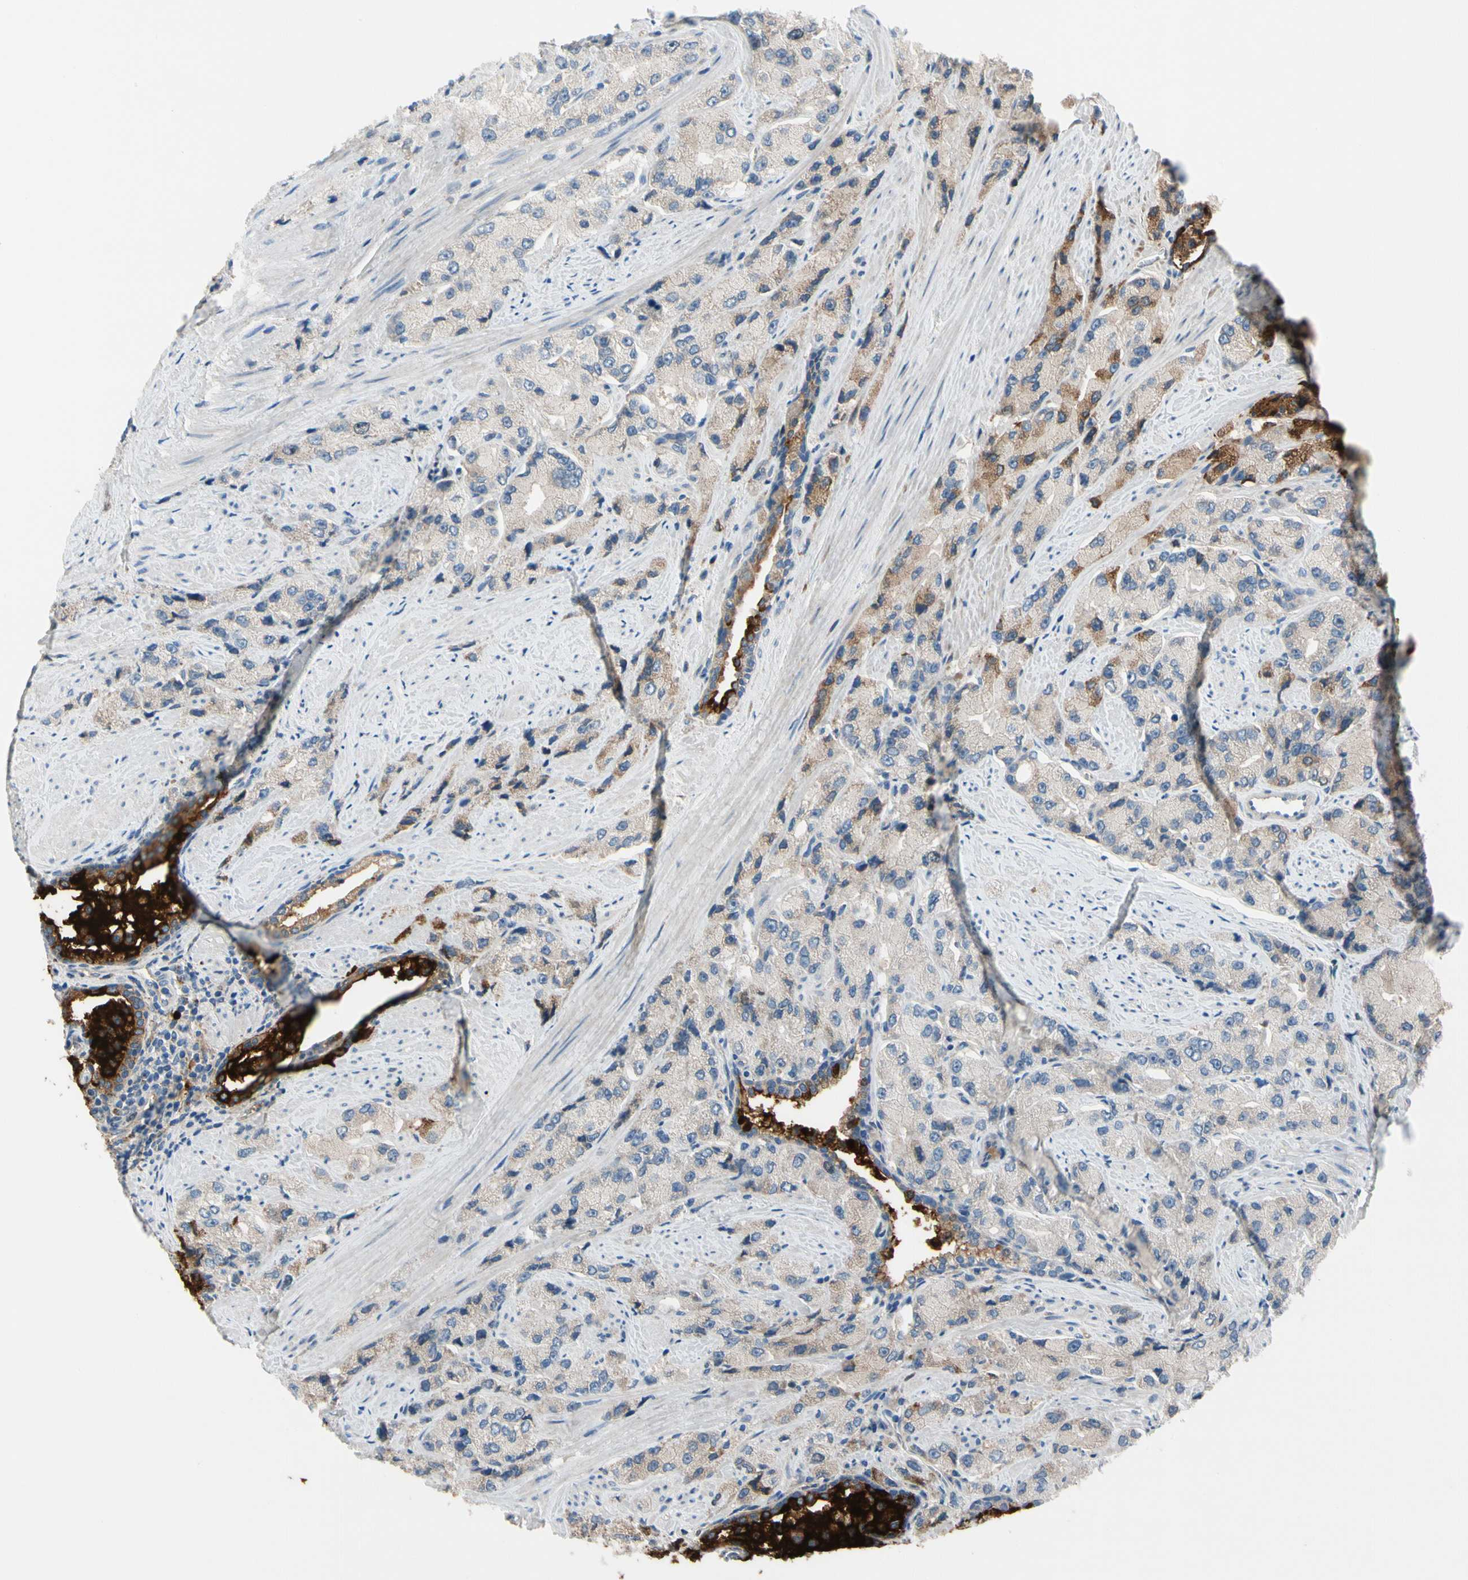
{"staining": {"intensity": "moderate", "quantity": "<25%", "location": "cytoplasmic/membranous"}, "tissue": "prostate cancer", "cell_type": "Tumor cells", "image_type": "cancer", "snomed": [{"axis": "morphology", "description": "Adenocarcinoma, High grade"}, {"axis": "topography", "description": "Prostate"}], "caption": "Immunohistochemical staining of human prostate cancer (high-grade adenocarcinoma) demonstrates low levels of moderate cytoplasmic/membranous protein positivity in approximately <25% of tumor cells.", "gene": "HJURP", "patient": {"sex": "male", "age": 58}}